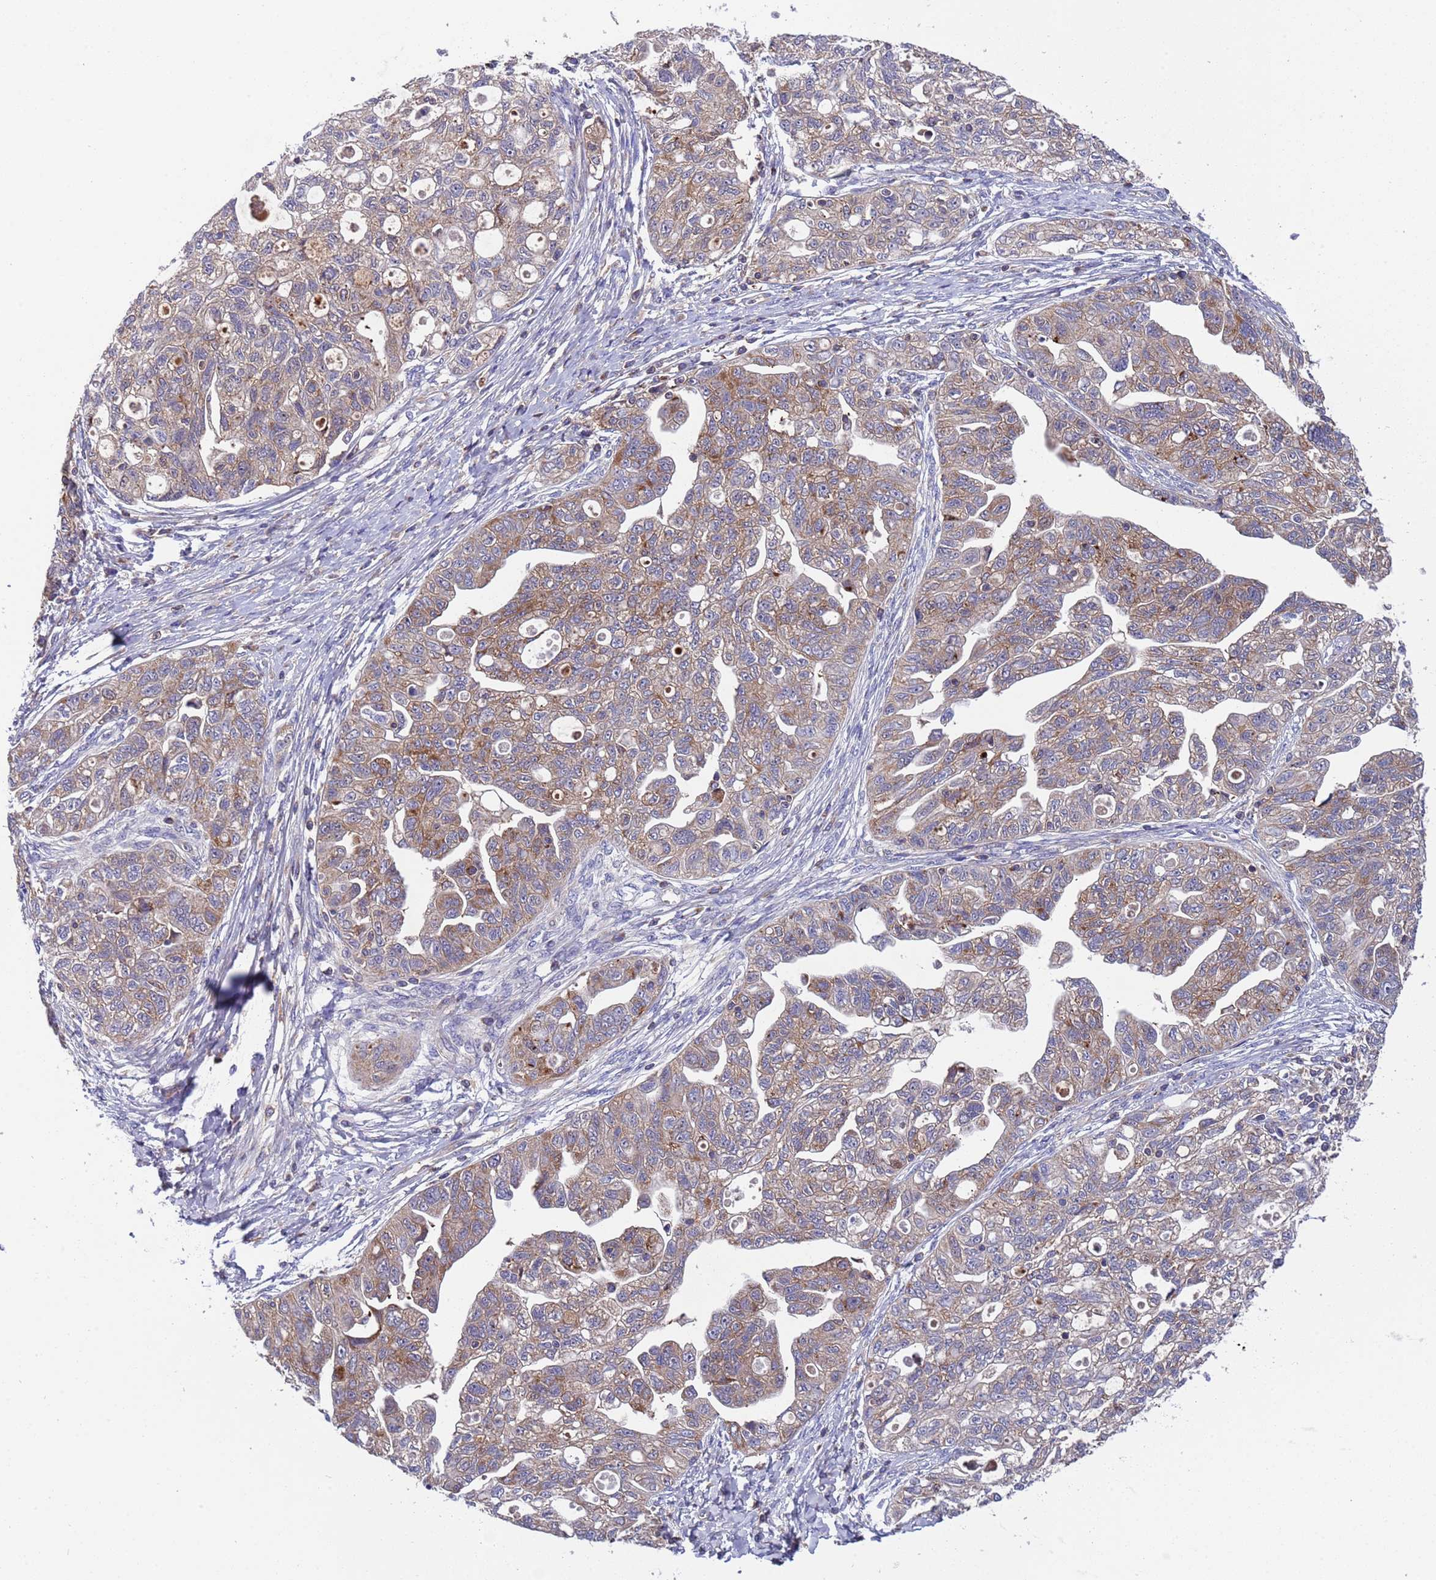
{"staining": {"intensity": "weak", "quantity": ">75%", "location": "cytoplasmic/membranous"}, "tissue": "ovarian cancer", "cell_type": "Tumor cells", "image_type": "cancer", "snomed": [{"axis": "morphology", "description": "Carcinoma, NOS"}, {"axis": "morphology", "description": "Cystadenocarcinoma, serous, NOS"}, {"axis": "topography", "description": "Ovary"}], "caption": "Protein staining shows weak cytoplasmic/membranous positivity in about >75% of tumor cells in serous cystadenocarcinoma (ovarian).", "gene": "PARP16", "patient": {"sex": "female", "age": 69}}